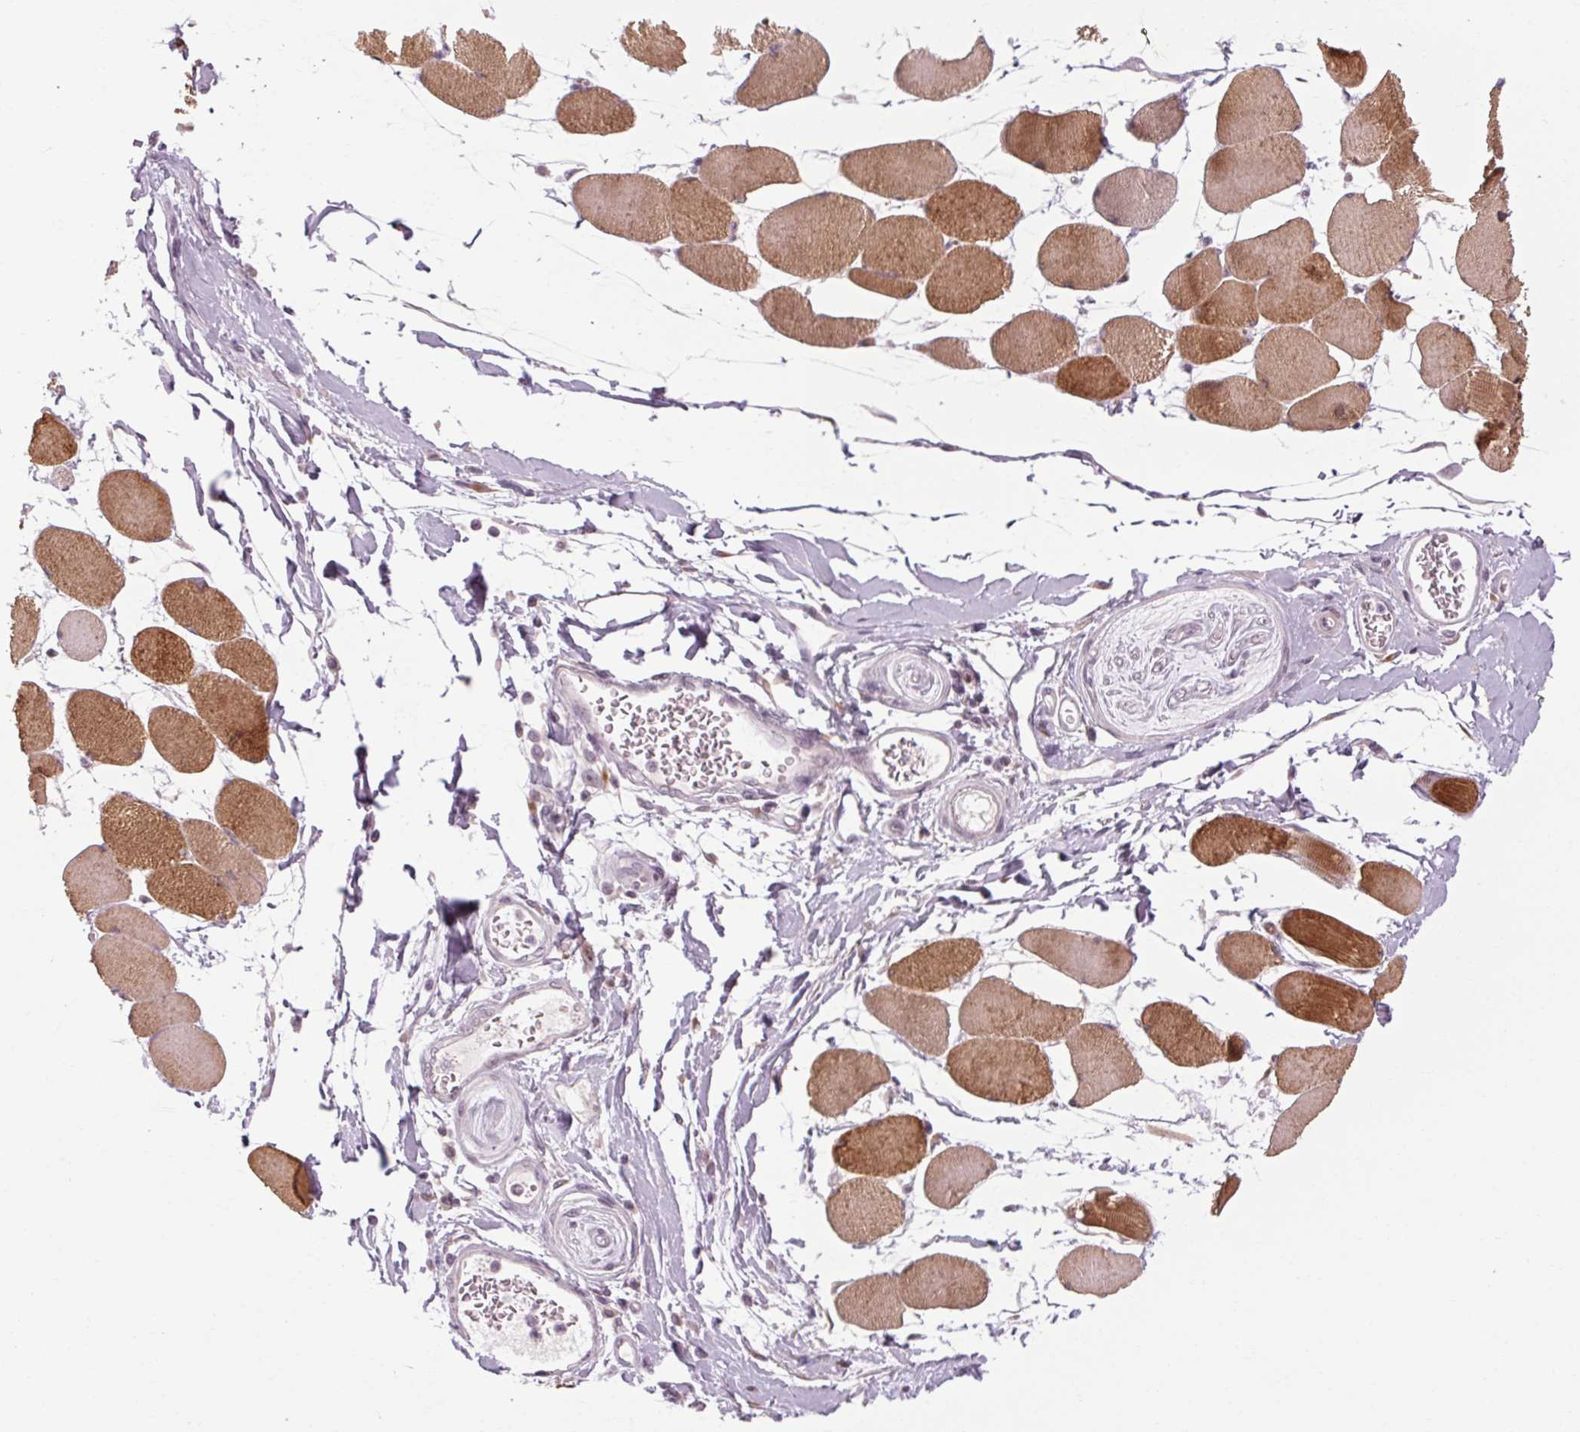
{"staining": {"intensity": "strong", "quantity": "25%-75%", "location": "cytoplasmic/membranous"}, "tissue": "skeletal muscle", "cell_type": "Myocytes", "image_type": "normal", "snomed": [{"axis": "morphology", "description": "Normal tissue, NOS"}, {"axis": "topography", "description": "Skeletal muscle"}], "caption": "Immunohistochemical staining of normal human skeletal muscle exhibits 25%-75% levels of strong cytoplasmic/membranous protein positivity in about 25%-75% of myocytes. (brown staining indicates protein expression, while blue staining denotes nuclei).", "gene": "KLHL40", "patient": {"sex": "female", "age": 75}}